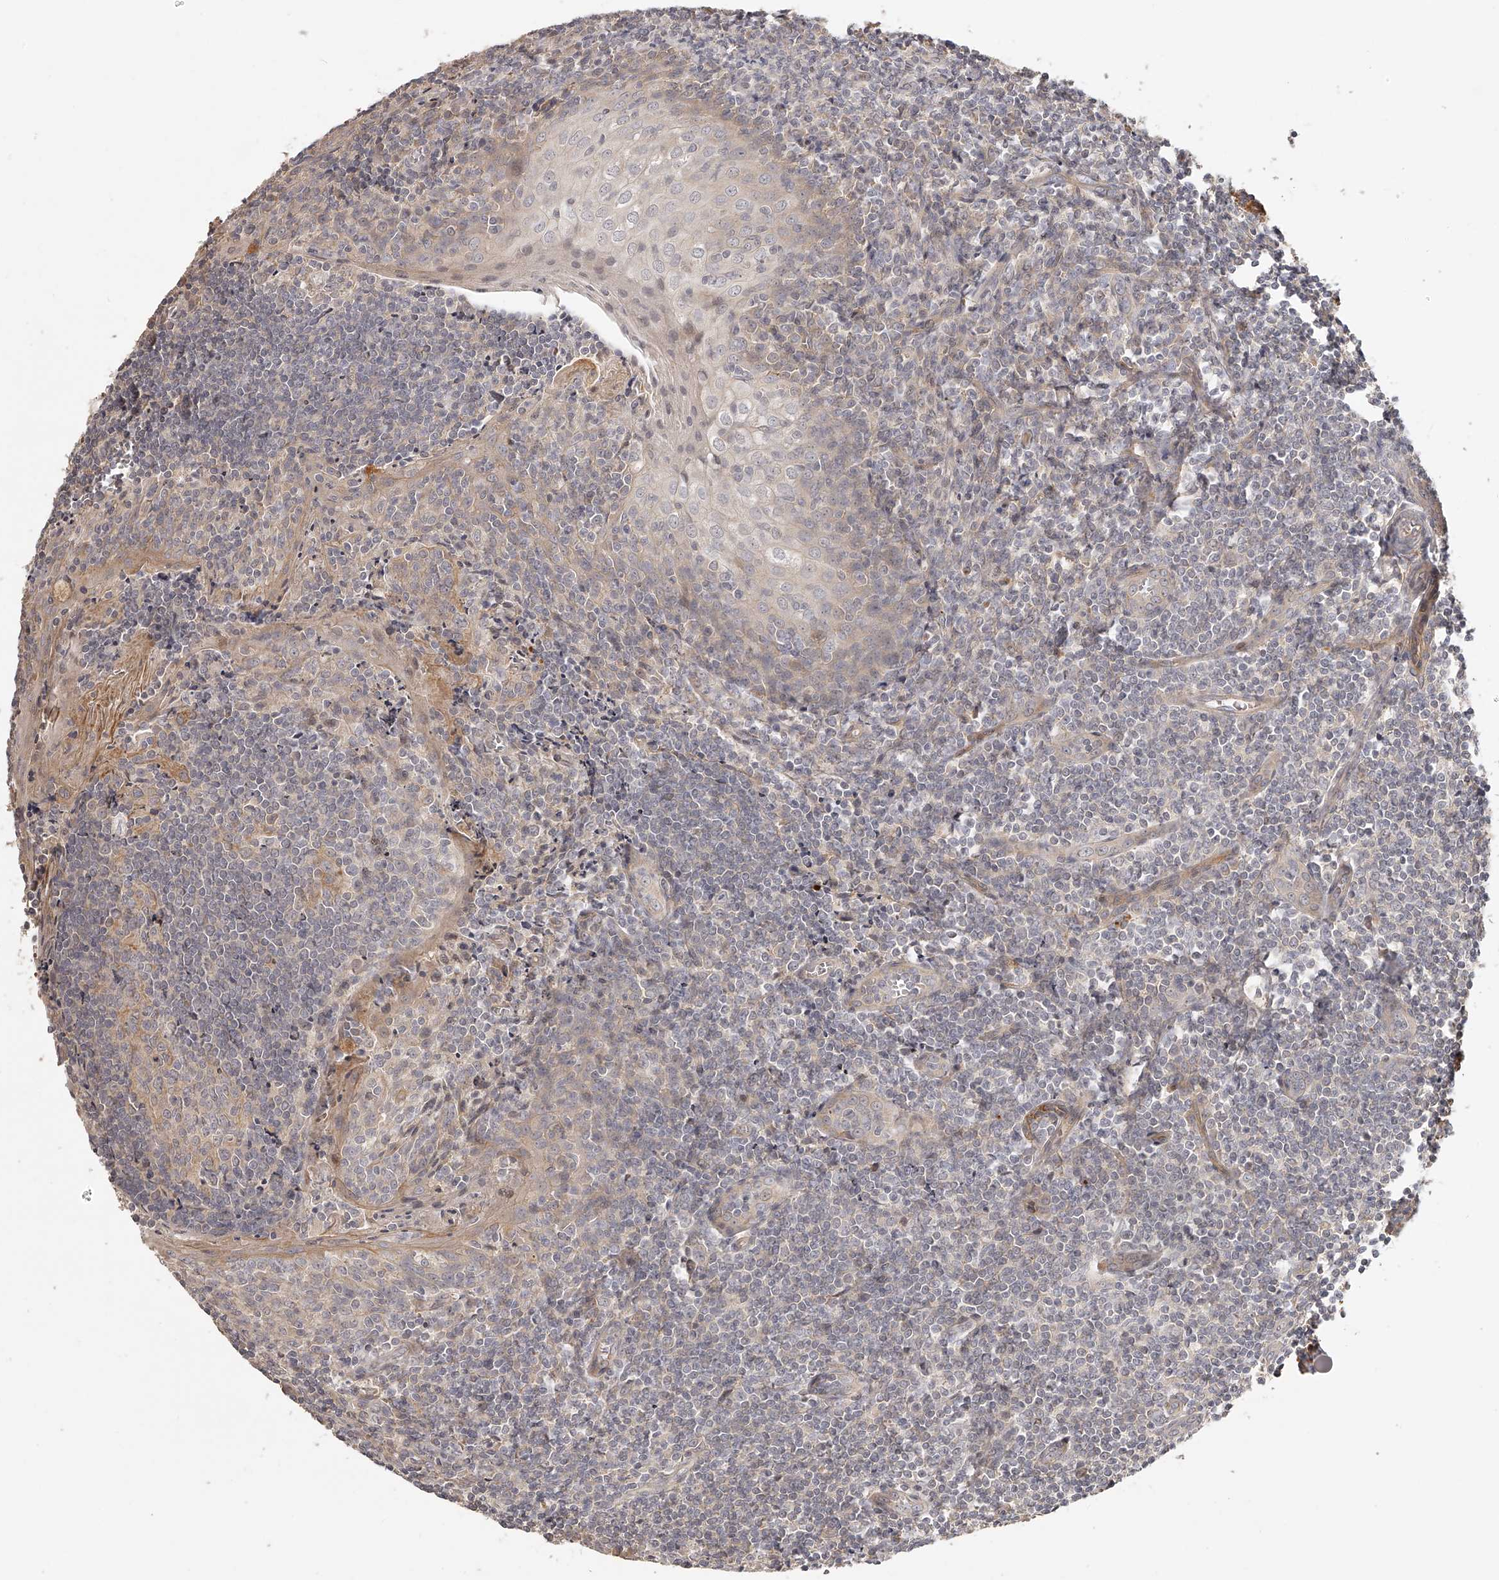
{"staining": {"intensity": "negative", "quantity": "none", "location": "none"}, "tissue": "tonsil", "cell_type": "Germinal center cells", "image_type": "normal", "snomed": [{"axis": "morphology", "description": "Normal tissue, NOS"}, {"axis": "topography", "description": "Tonsil"}], "caption": "IHC of benign tonsil exhibits no positivity in germinal center cells.", "gene": "ZNF582", "patient": {"sex": "male", "age": 27}}